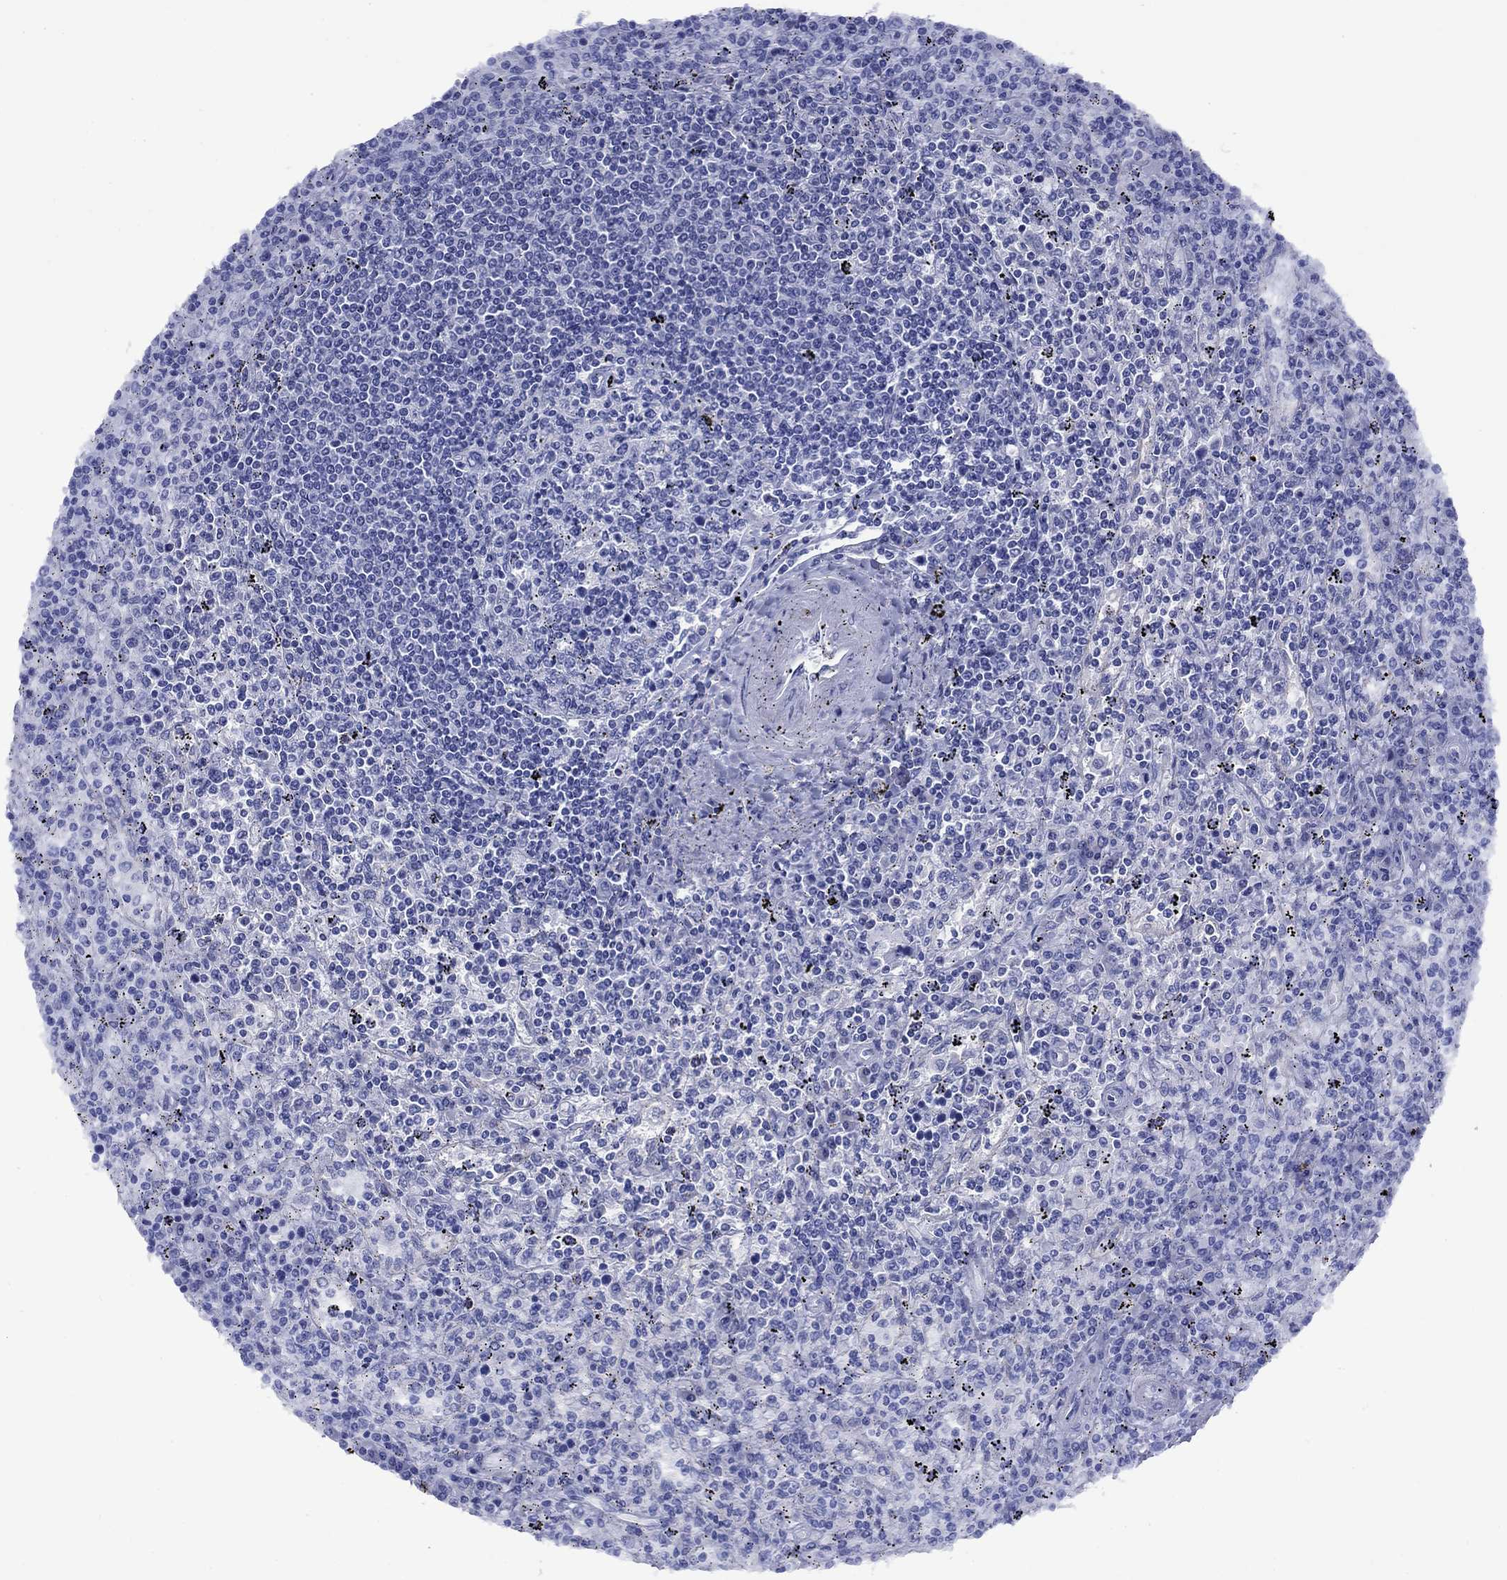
{"staining": {"intensity": "negative", "quantity": "none", "location": "none"}, "tissue": "lymphoma", "cell_type": "Tumor cells", "image_type": "cancer", "snomed": [{"axis": "morphology", "description": "Malignant lymphoma, non-Hodgkin's type, Low grade"}, {"axis": "topography", "description": "Spleen"}], "caption": "There is no significant expression in tumor cells of malignant lymphoma, non-Hodgkin's type (low-grade).", "gene": "GIP", "patient": {"sex": "male", "age": 62}}